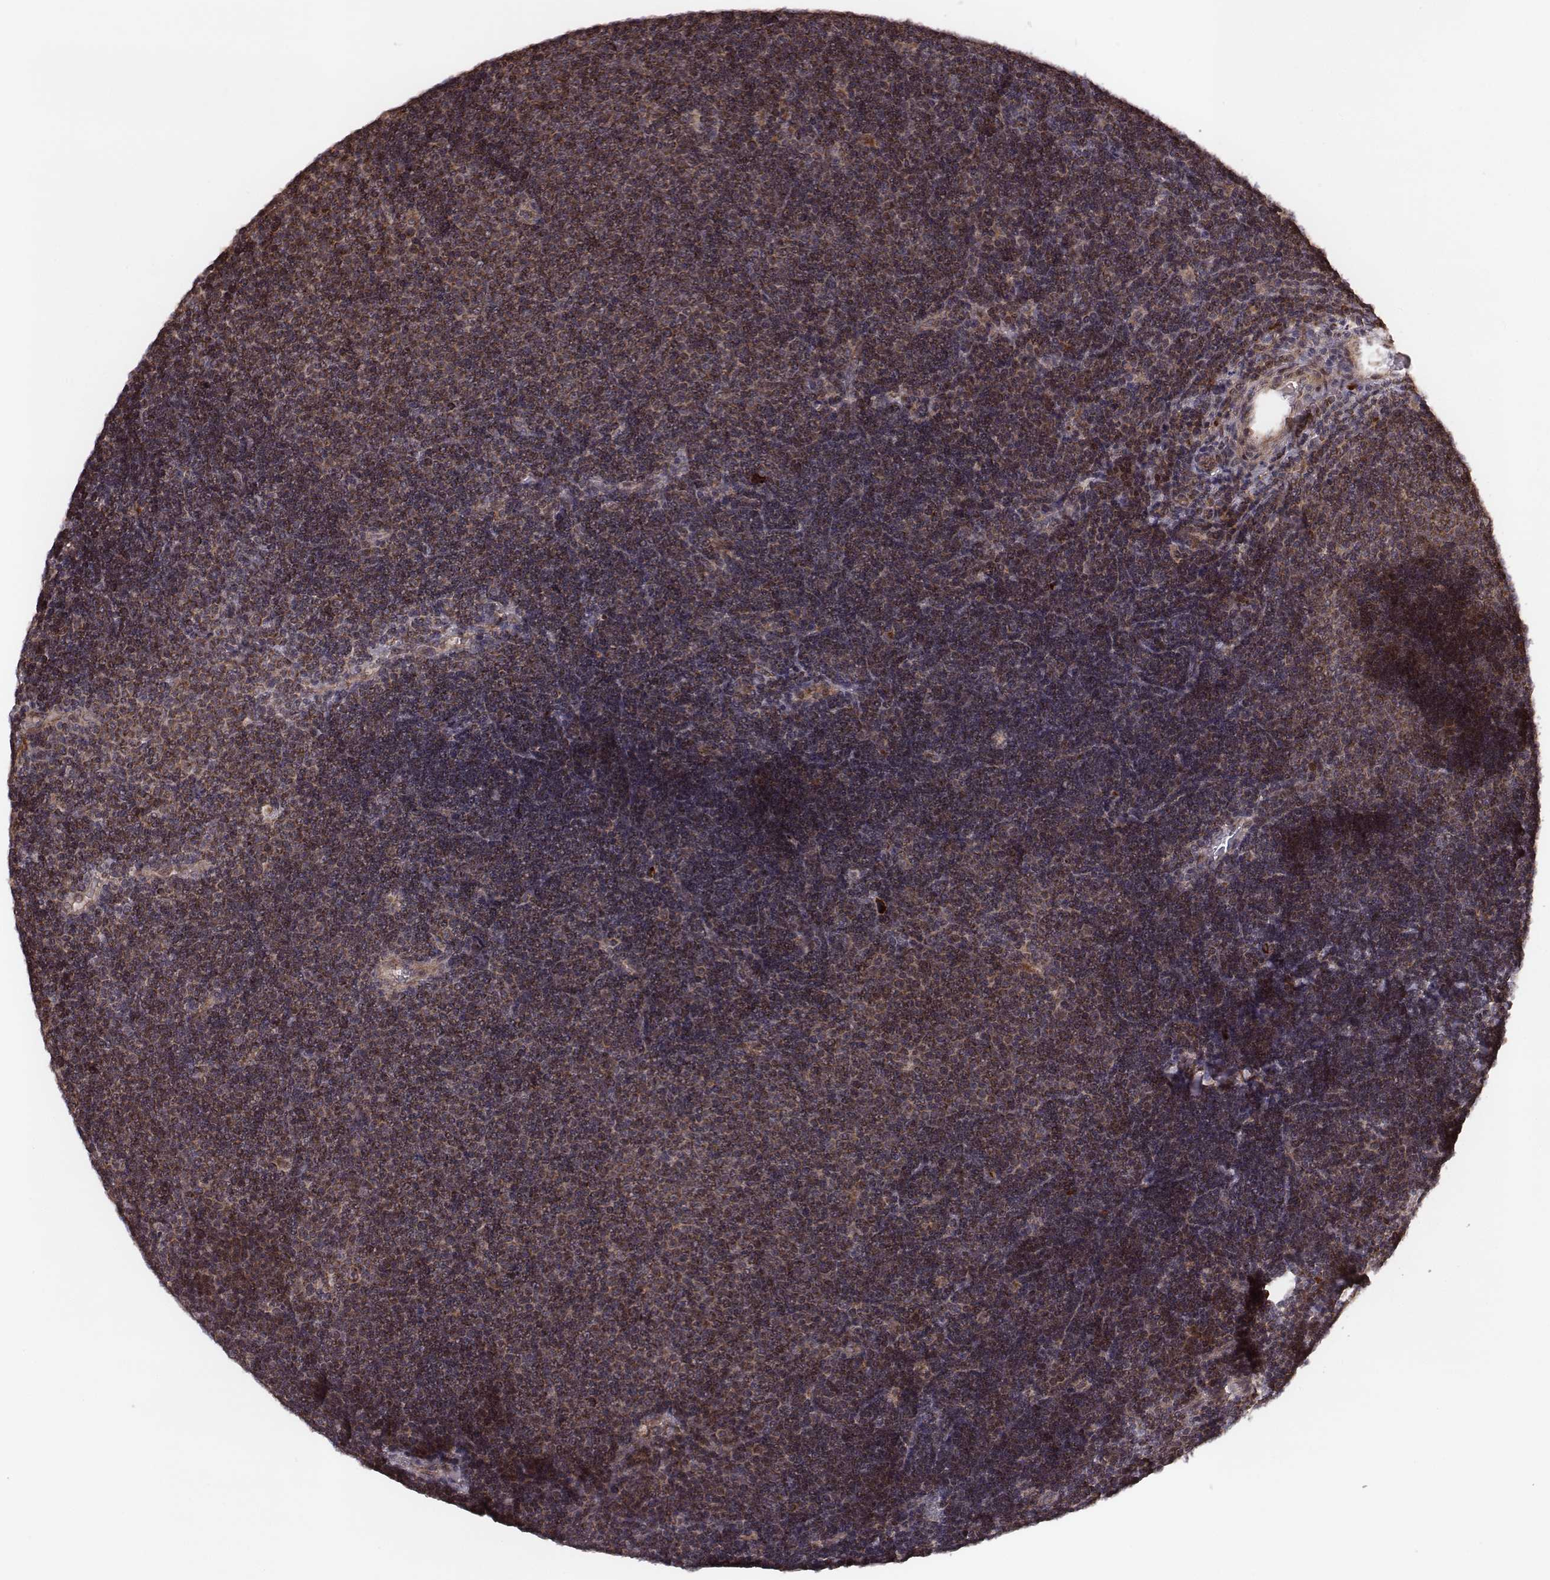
{"staining": {"intensity": "strong", "quantity": "25%-75%", "location": "cytoplasmic/membranous"}, "tissue": "lymphoma", "cell_type": "Tumor cells", "image_type": "cancer", "snomed": [{"axis": "morphology", "description": "Malignant lymphoma, non-Hodgkin's type, Low grade"}, {"axis": "topography", "description": "Brain"}], "caption": "Lymphoma tissue displays strong cytoplasmic/membranous expression in approximately 25%-75% of tumor cells, visualized by immunohistochemistry.", "gene": "ZDHHC21", "patient": {"sex": "female", "age": 66}}